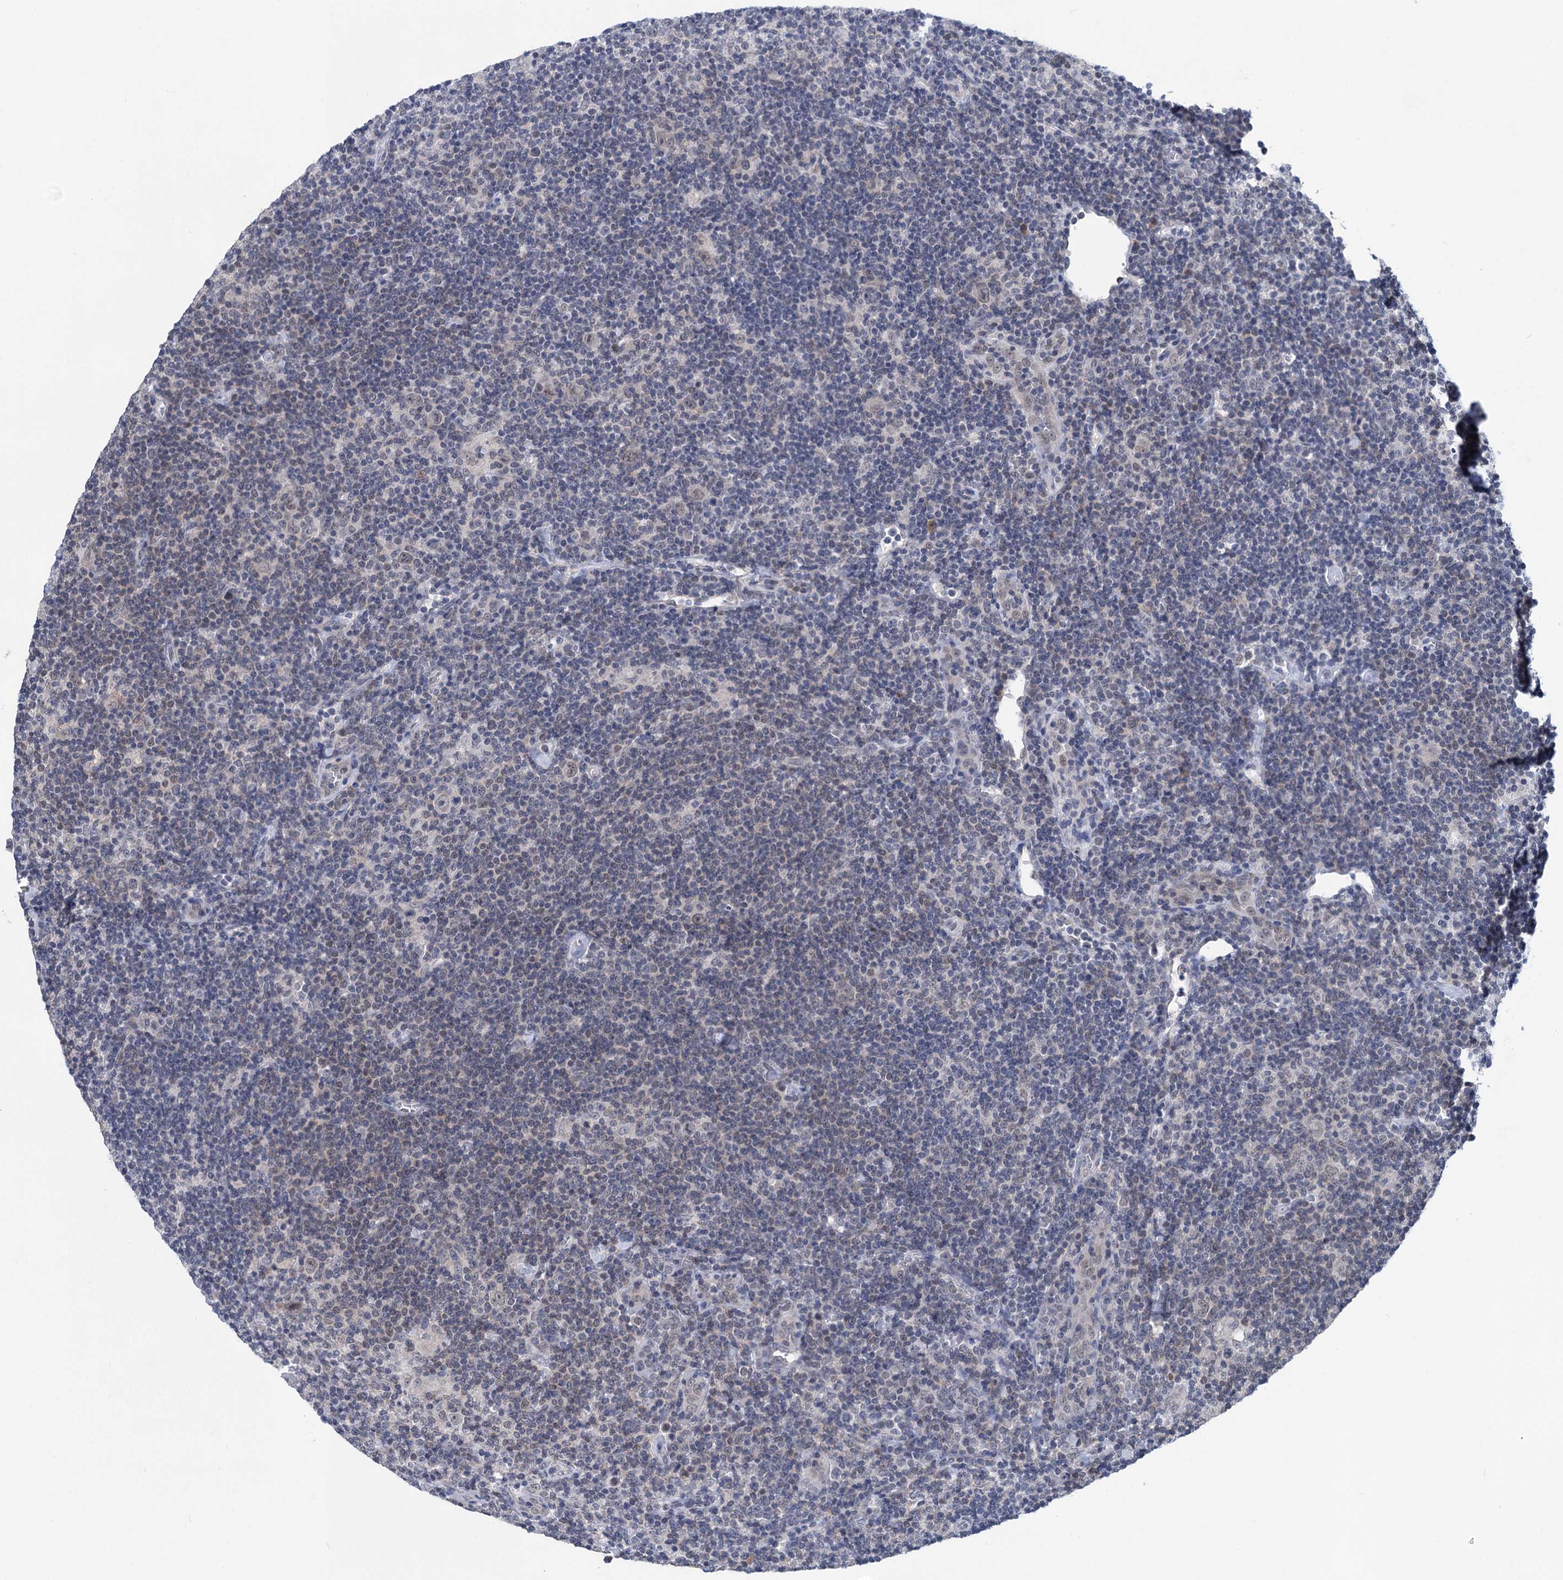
{"staining": {"intensity": "negative", "quantity": "none", "location": "none"}, "tissue": "lymphoma", "cell_type": "Tumor cells", "image_type": "cancer", "snomed": [{"axis": "morphology", "description": "Hodgkin's disease, NOS"}, {"axis": "topography", "description": "Lymph node"}], "caption": "Tumor cells are negative for protein expression in human Hodgkin's disease.", "gene": "TTC17", "patient": {"sex": "female", "age": 57}}